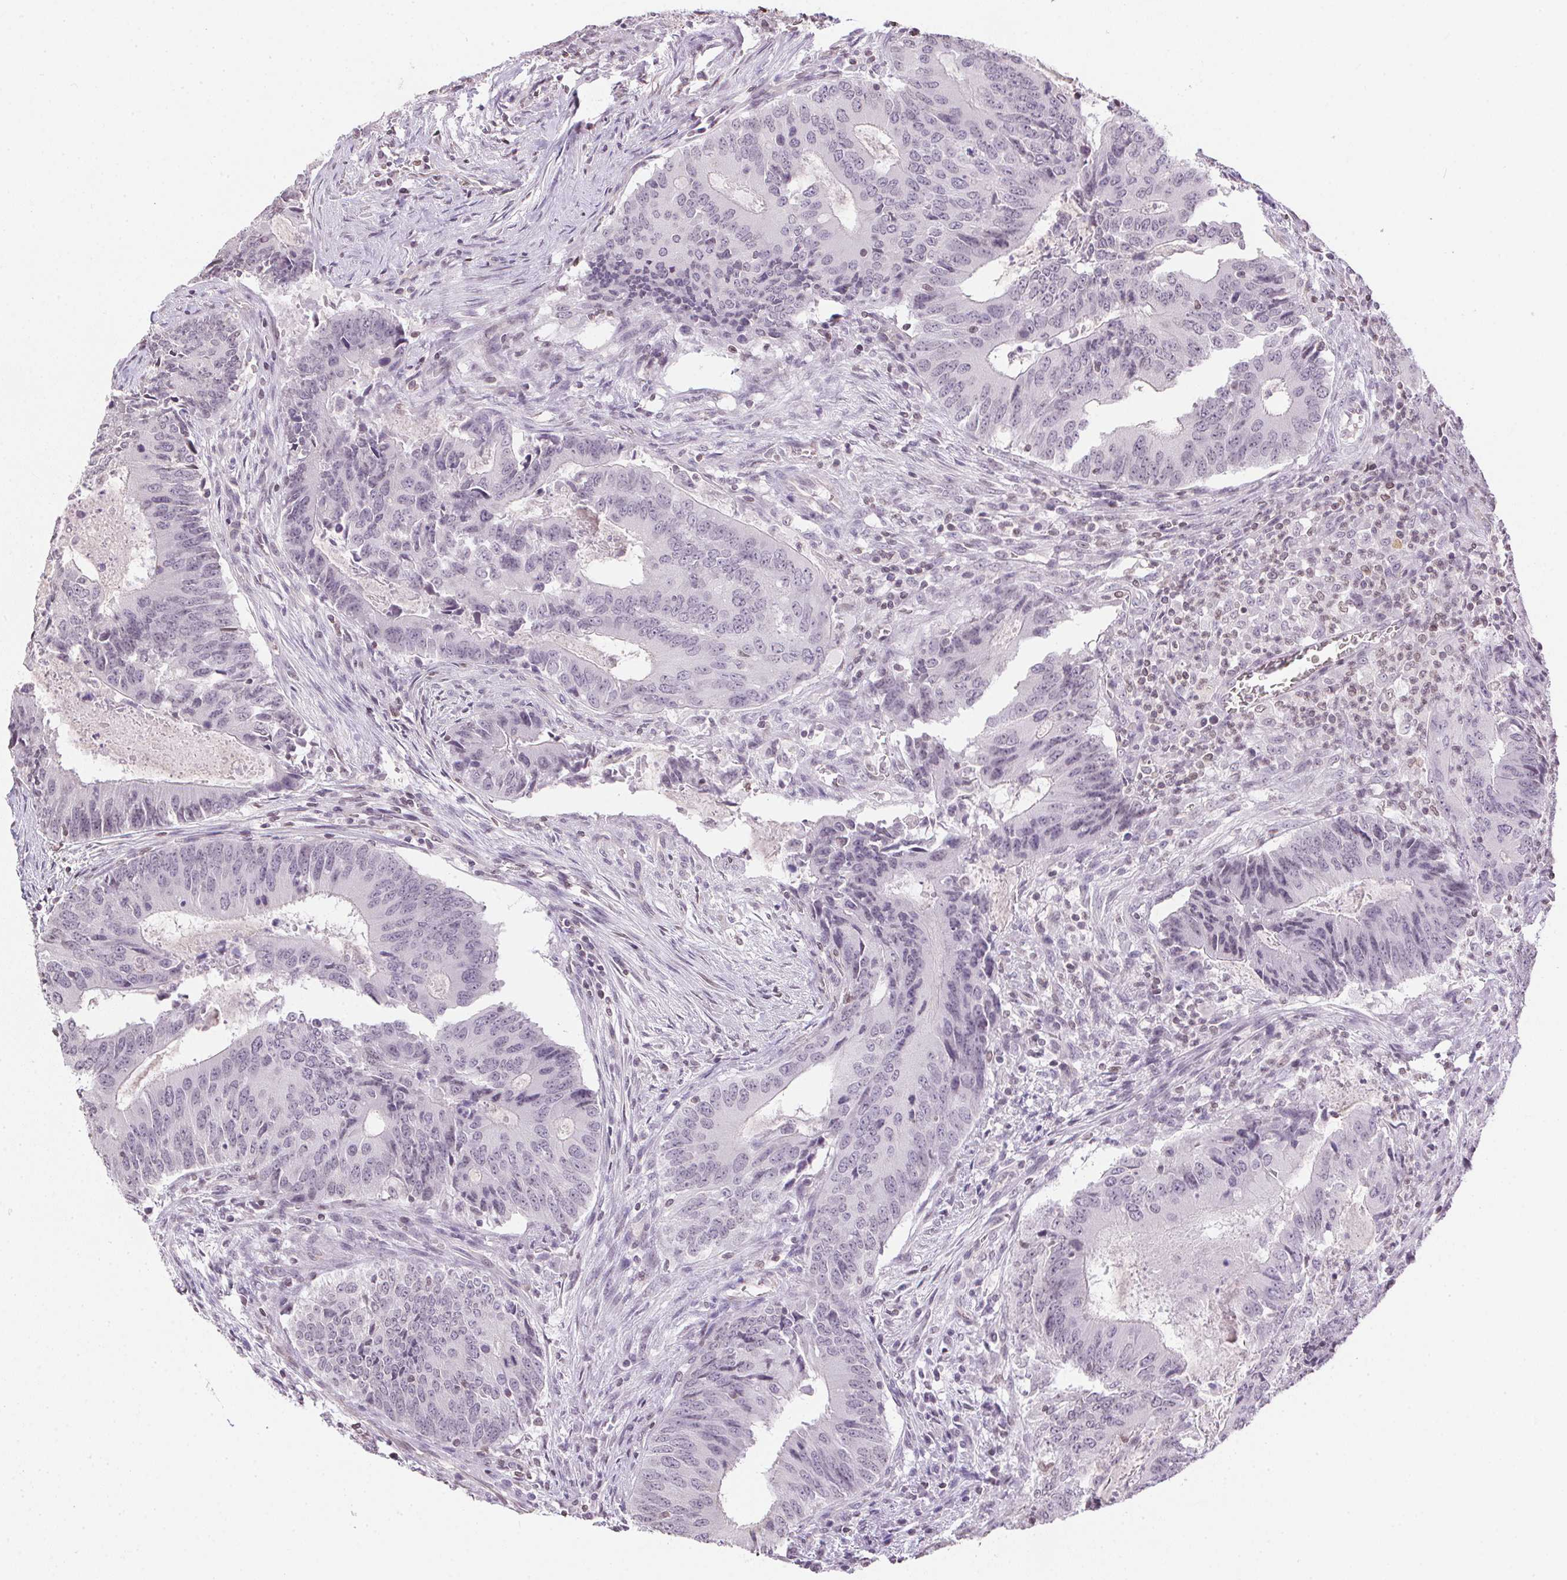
{"staining": {"intensity": "negative", "quantity": "none", "location": "none"}, "tissue": "colorectal cancer", "cell_type": "Tumor cells", "image_type": "cancer", "snomed": [{"axis": "morphology", "description": "Adenocarcinoma, NOS"}, {"axis": "topography", "description": "Colon"}], "caption": "This is an immunohistochemistry histopathology image of human colorectal cancer (adenocarcinoma). There is no expression in tumor cells.", "gene": "PRL", "patient": {"sex": "male", "age": 67}}